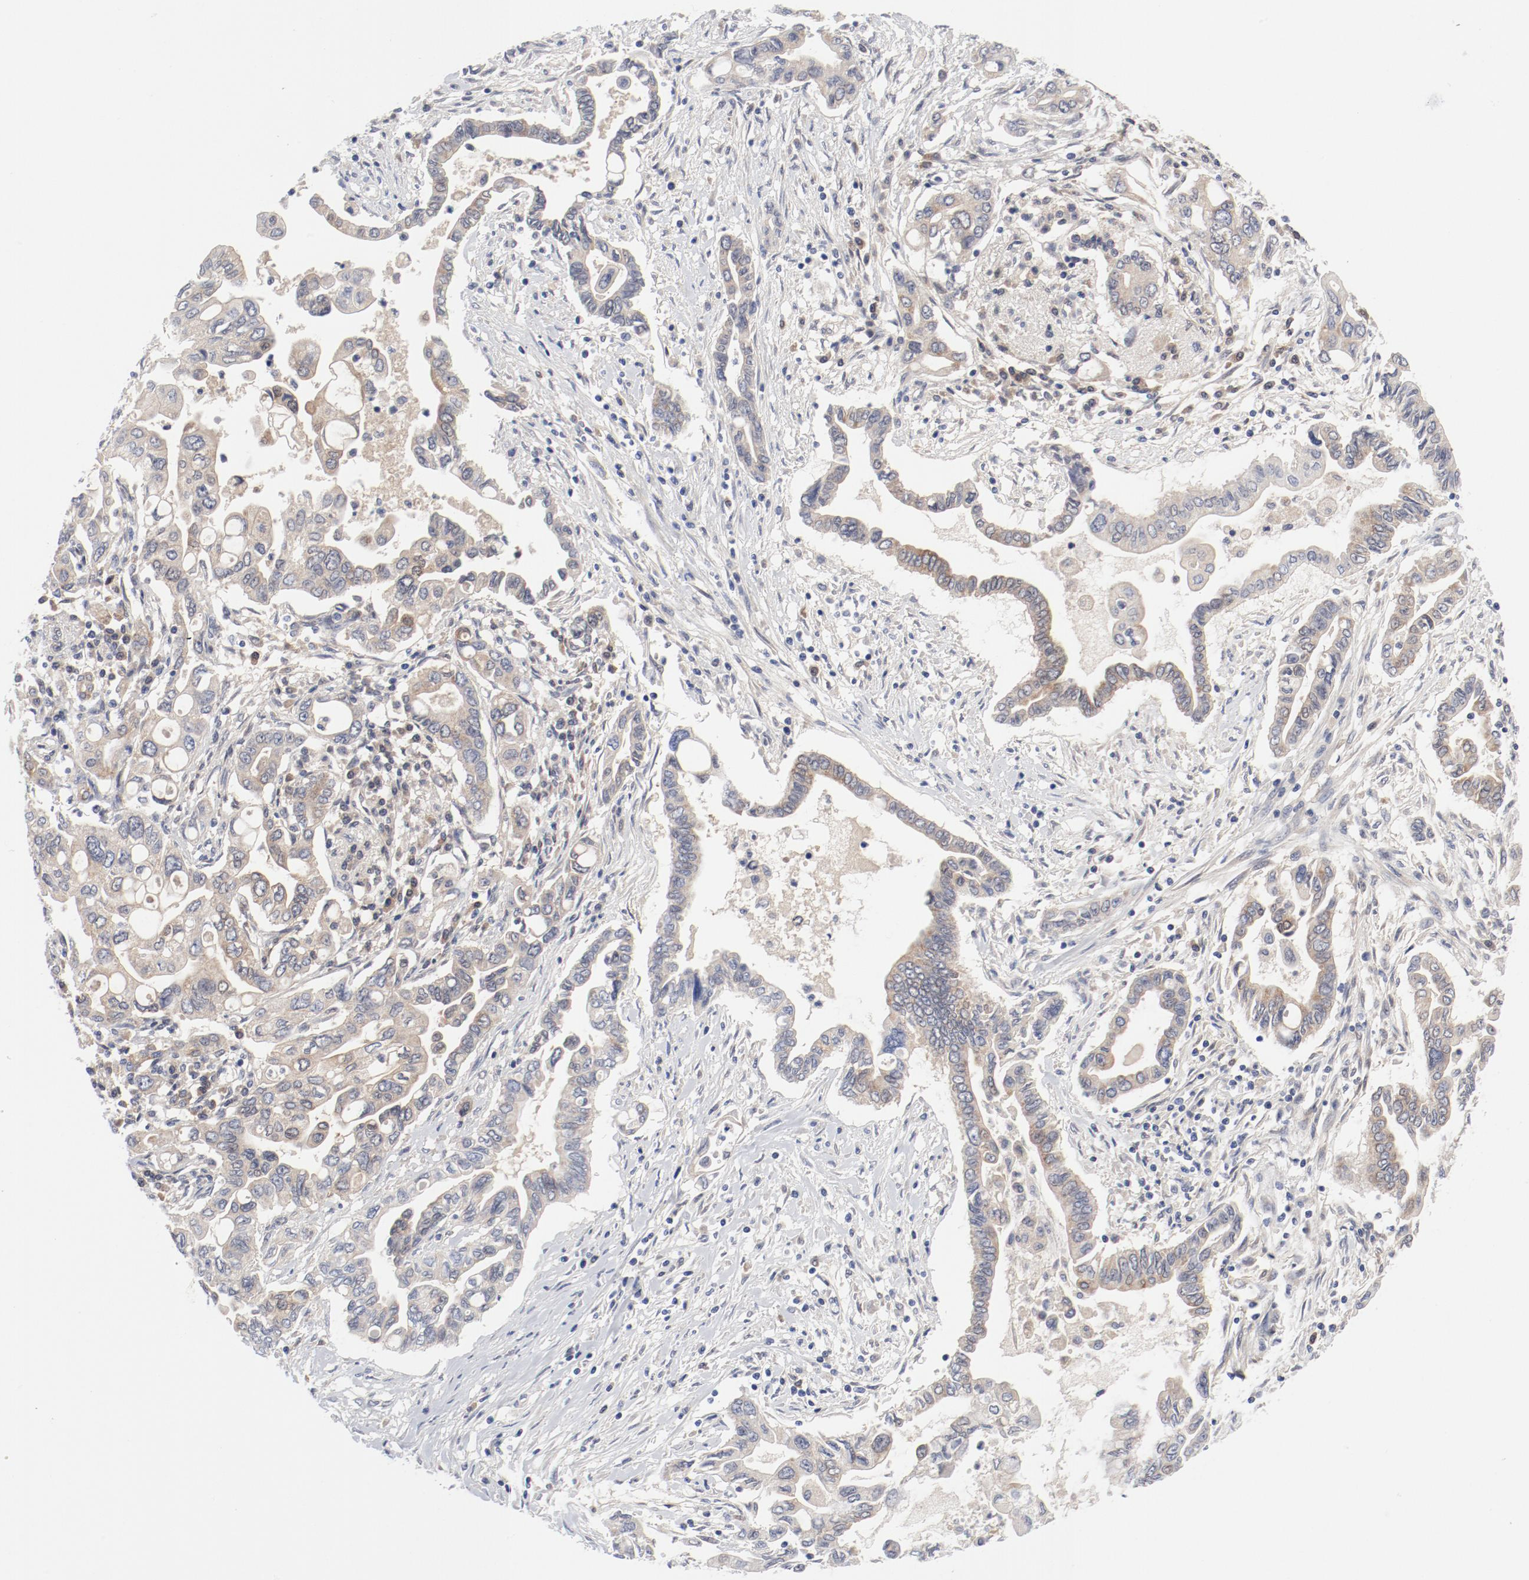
{"staining": {"intensity": "moderate", "quantity": ">75%", "location": "cytoplasmic/membranous"}, "tissue": "pancreatic cancer", "cell_type": "Tumor cells", "image_type": "cancer", "snomed": [{"axis": "morphology", "description": "Adenocarcinoma, NOS"}, {"axis": "topography", "description": "Pancreas"}], "caption": "This is an image of immunohistochemistry staining of pancreatic cancer, which shows moderate expression in the cytoplasmic/membranous of tumor cells.", "gene": "BAD", "patient": {"sex": "female", "age": 57}}